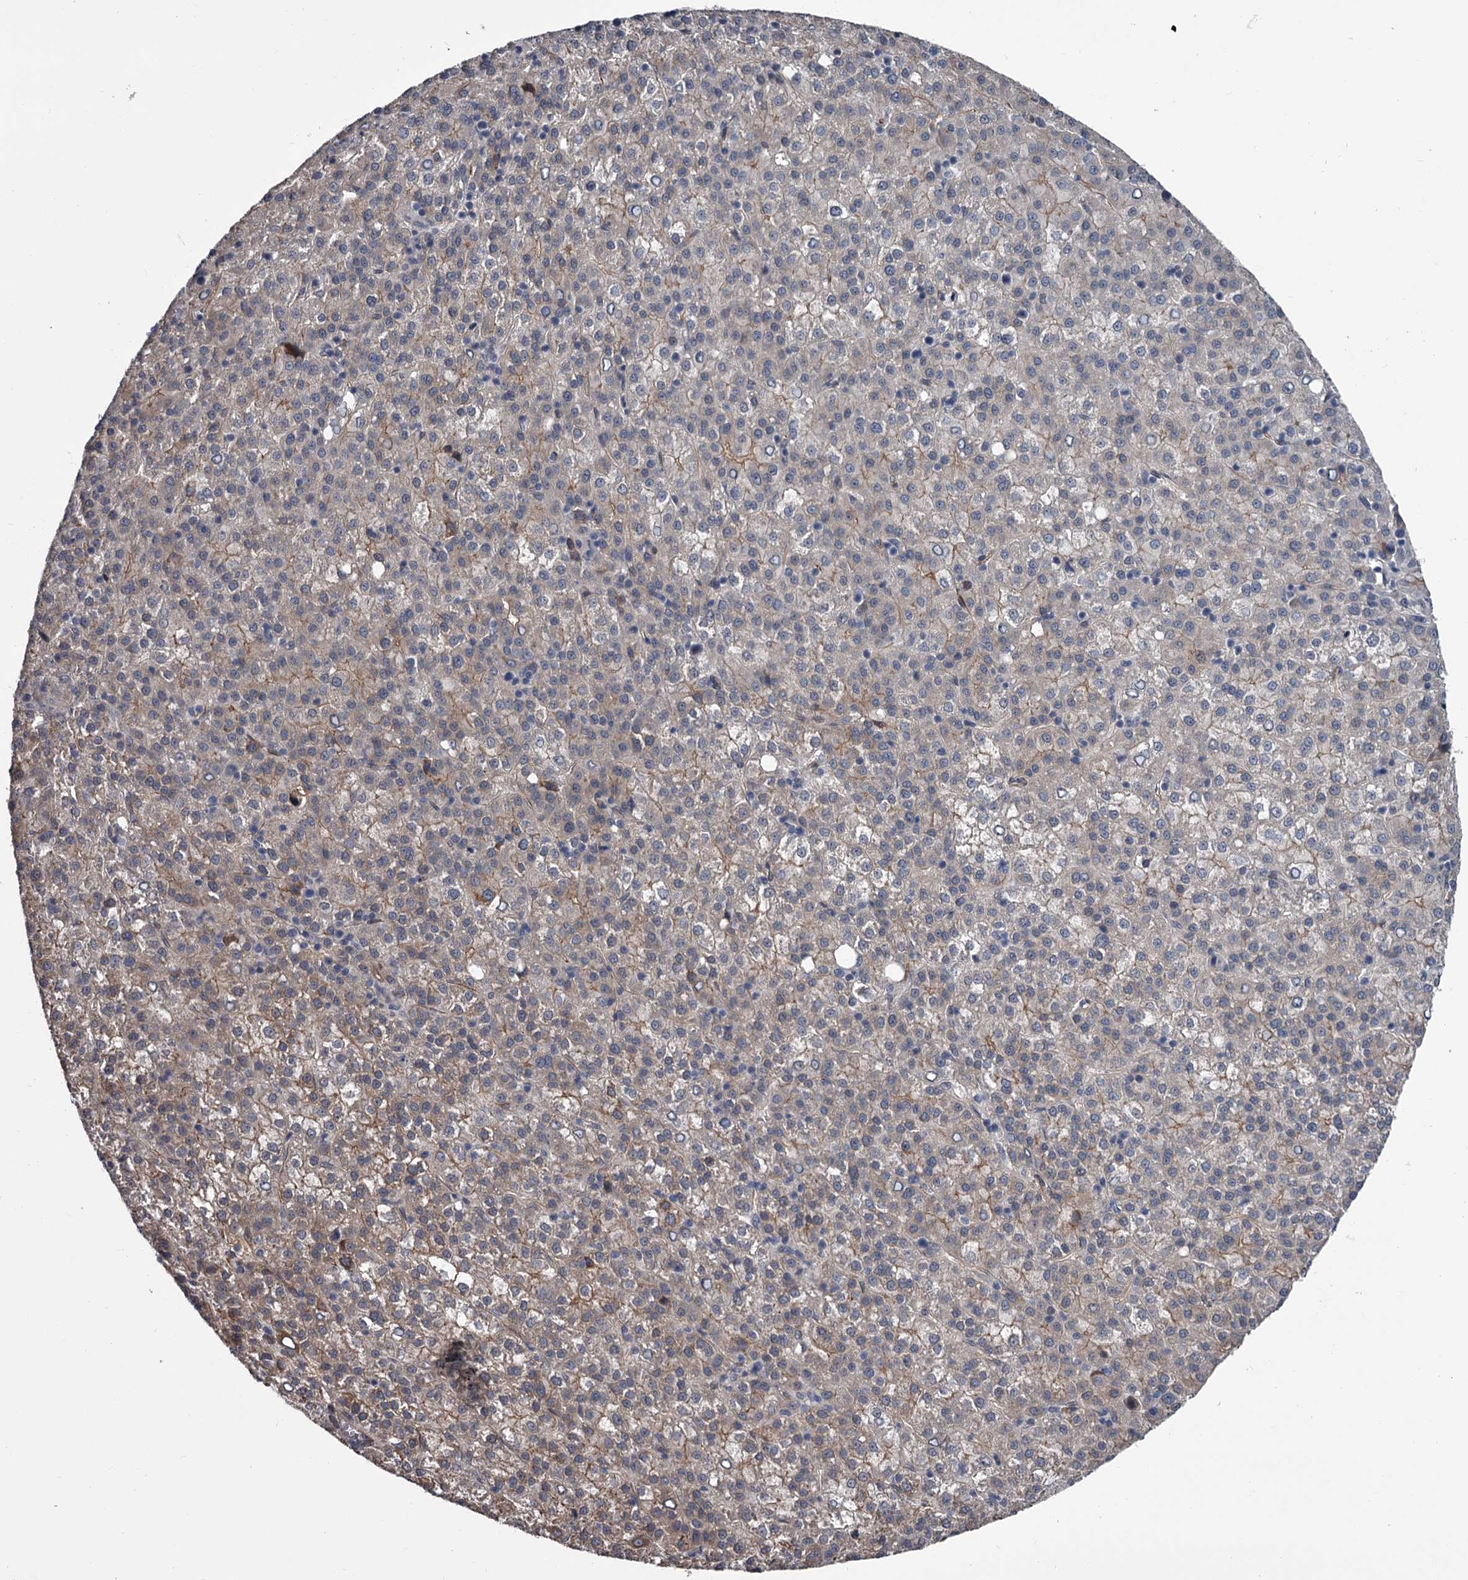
{"staining": {"intensity": "weak", "quantity": "25%-75%", "location": "cytoplasmic/membranous"}, "tissue": "liver cancer", "cell_type": "Tumor cells", "image_type": "cancer", "snomed": [{"axis": "morphology", "description": "Carcinoma, Hepatocellular, NOS"}, {"axis": "topography", "description": "Liver"}], "caption": "Liver hepatocellular carcinoma stained with immunohistochemistry (IHC) exhibits weak cytoplasmic/membranous expression in approximately 25%-75% of tumor cells.", "gene": "PRPF40B", "patient": {"sex": "female", "age": 58}}